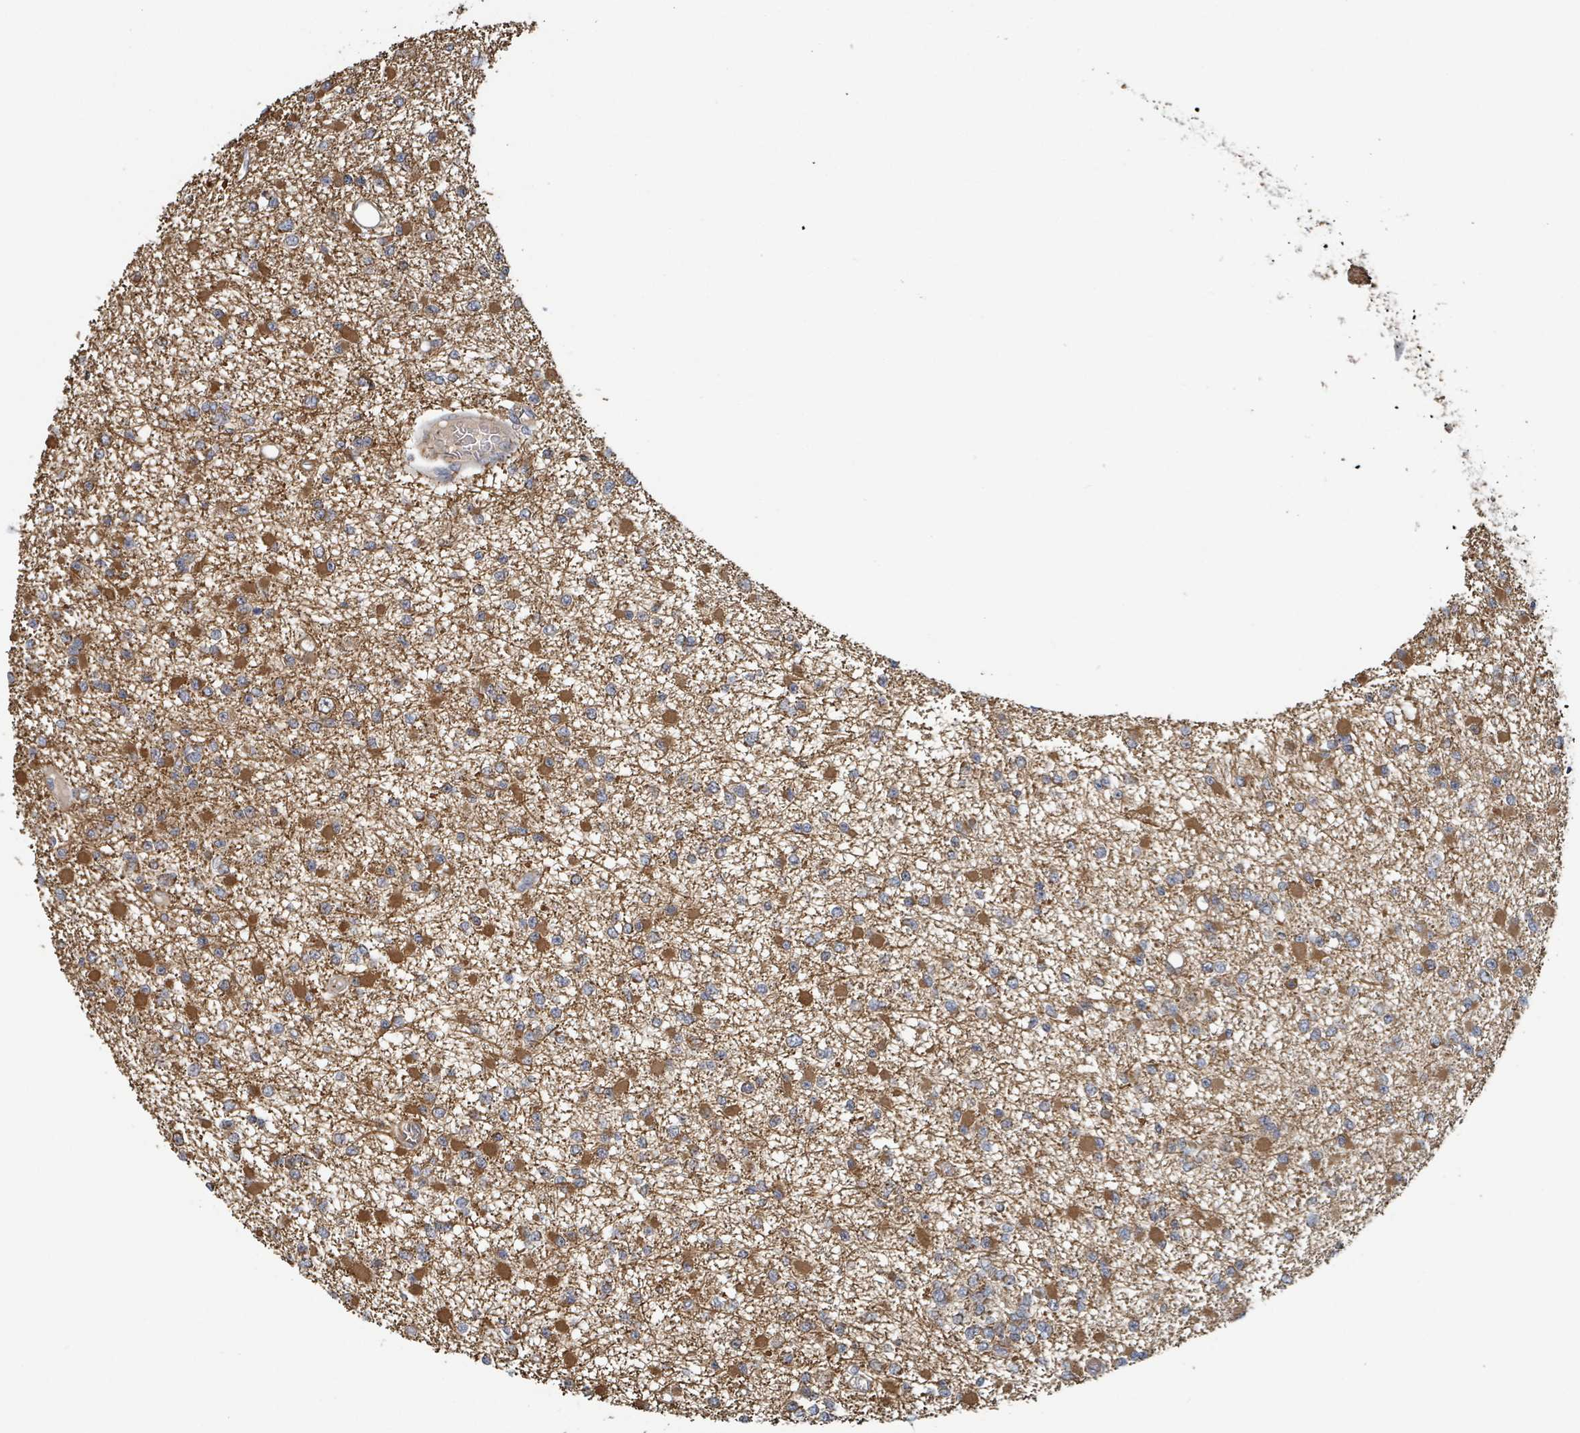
{"staining": {"intensity": "moderate", "quantity": ">75%", "location": "cytoplasmic/membranous"}, "tissue": "glioma", "cell_type": "Tumor cells", "image_type": "cancer", "snomed": [{"axis": "morphology", "description": "Glioma, malignant, Low grade"}, {"axis": "topography", "description": "Brain"}], "caption": "Immunohistochemical staining of glioma demonstrates moderate cytoplasmic/membranous protein positivity in about >75% of tumor cells. The staining was performed using DAB (3,3'-diaminobenzidine) to visualize the protein expression in brown, while the nuclei were stained in blue with hematoxylin (Magnification: 20x).", "gene": "HIVEP1", "patient": {"sex": "female", "age": 22}}